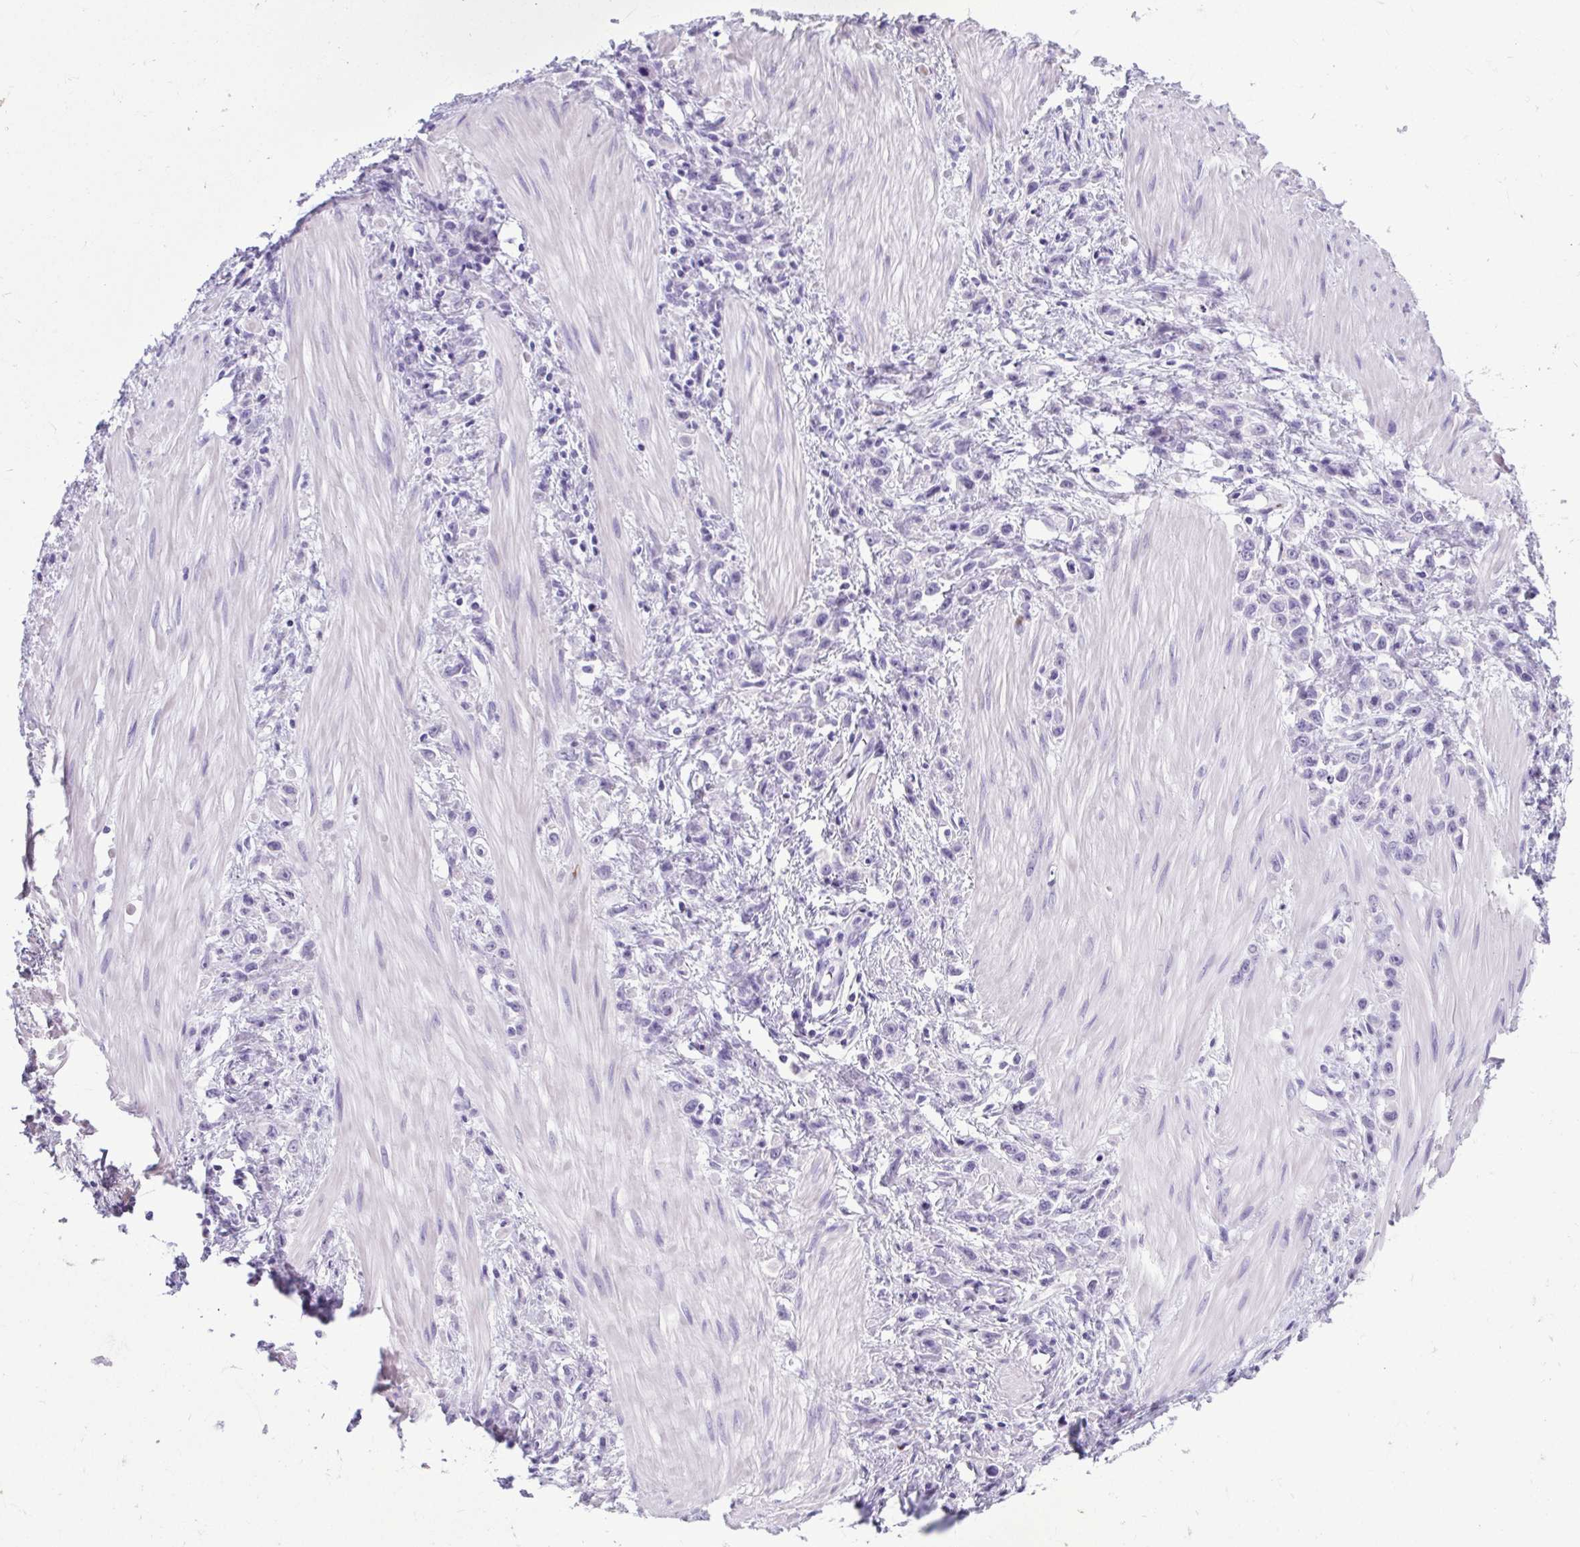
{"staining": {"intensity": "negative", "quantity": "none", "location": "none"}, "tissue": "stomach cancer", "cell_type": "Tumor cells", "image_type": "cancer", "snomed": [{"axis": "morphology", "description": "Adenocarcinoma, NOS"}, {"axis": "topography", "description": "Stomach"}], "caption": "This is an IHC histopathology image of stomach adenocarcinoma. There is no positivity in tumor cells.", "gene": "SERPINI1", "patient": {"sex": "male", "age": 47}}